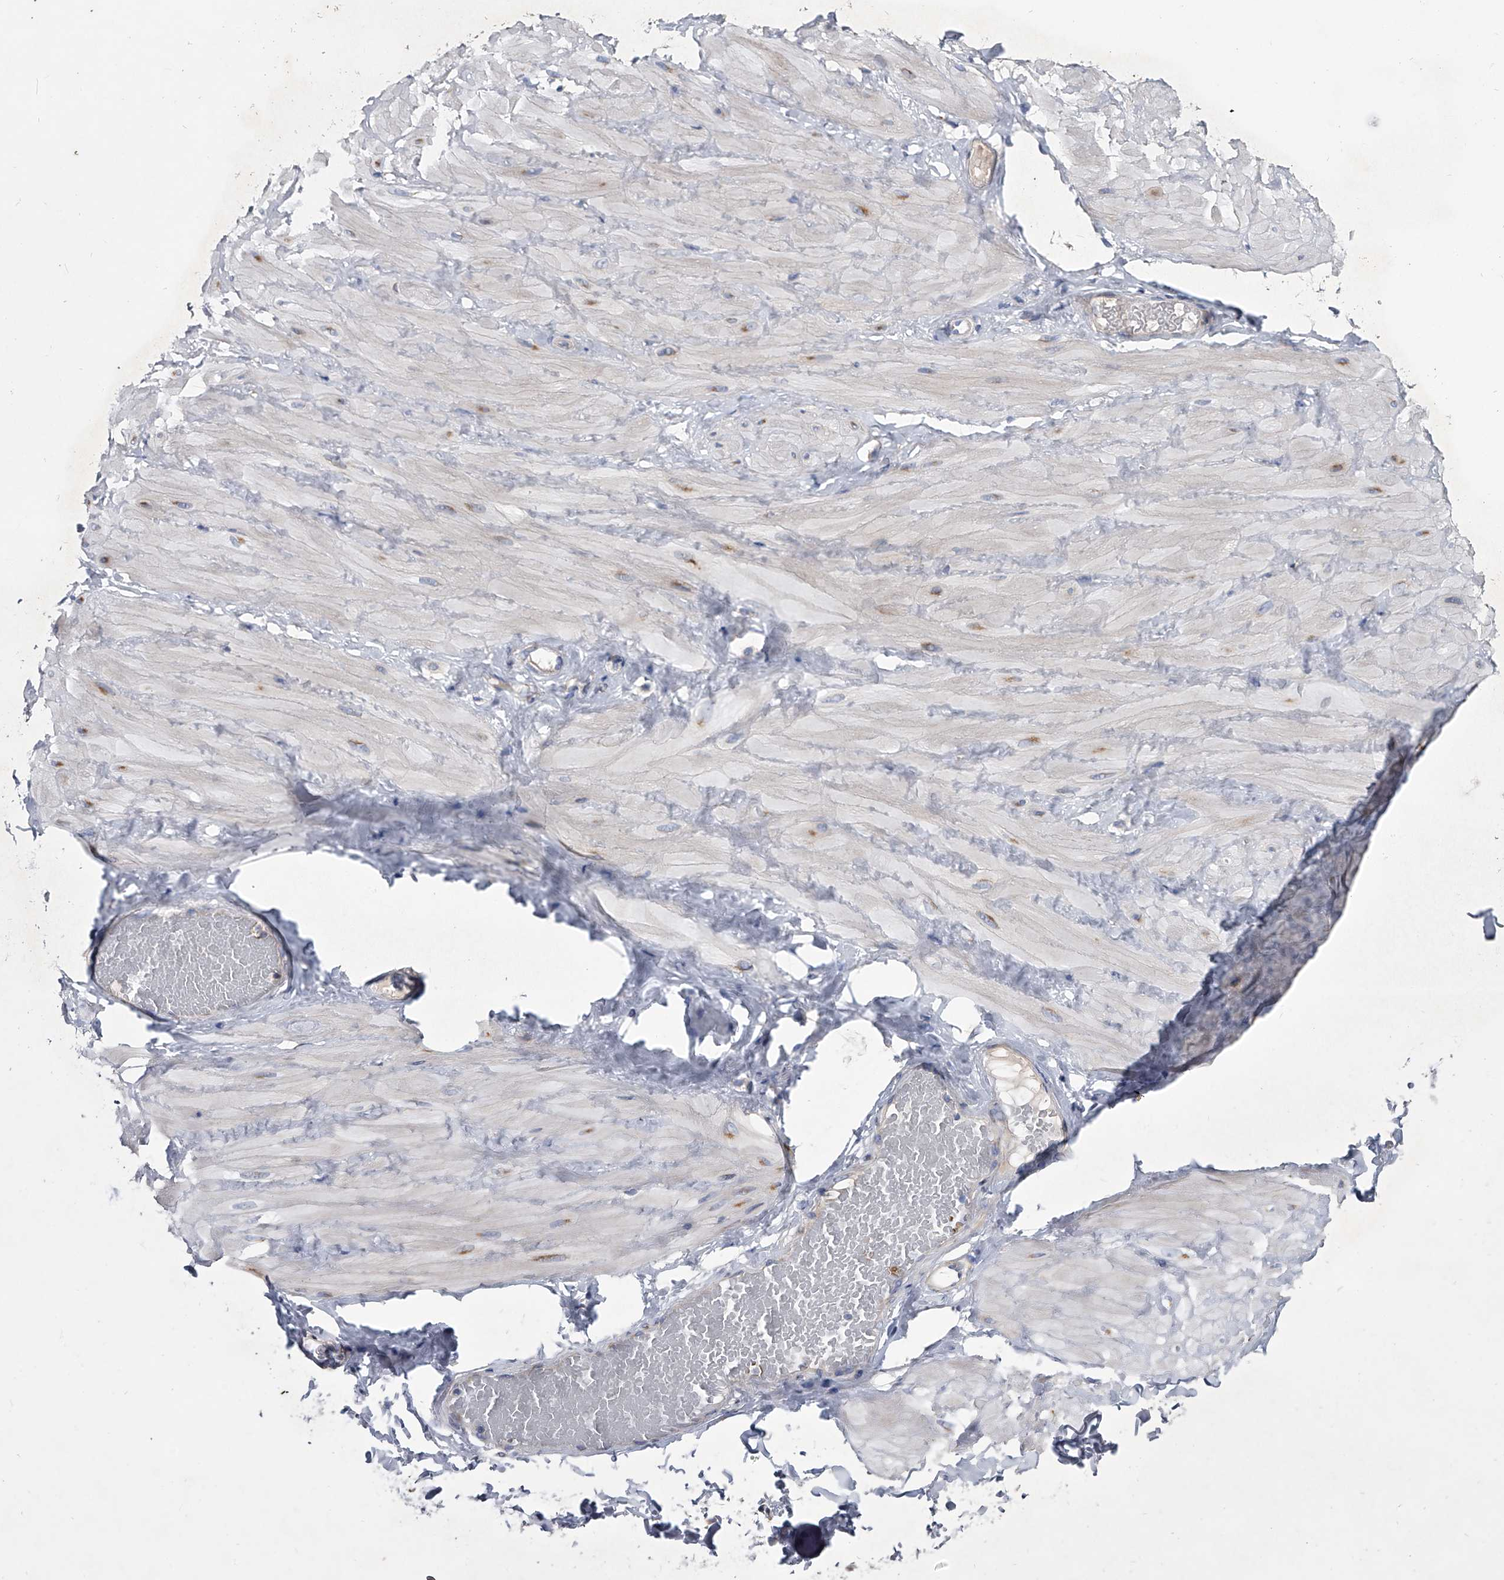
{"staining": {"intensity": "negative", "quantity": "none", "location": "none"}, "tissue": "adipose tissue", "cell_type": "Adipocytes", "image_type": "normal", "snomed": [{"axis": "morphology", "description": "Normal tissue, NOS"}, {"axis": "topography", "description": "Adipose tissue"}, {"axis": "topography", "description": "Vascular tissue"}, {"axis": "topography", "description": "Peripheral nerve tissue"}], "caption": "IHC image of normal adipose tissue: adipose tissue stained with DAB demonstrates no significant protein staining in adipocytes. (DAB immunohistochemistry (IHC) with hematoxylin counter stain).", "gene": "SPP1", "patient": {"sex": "male", "age": 25}}